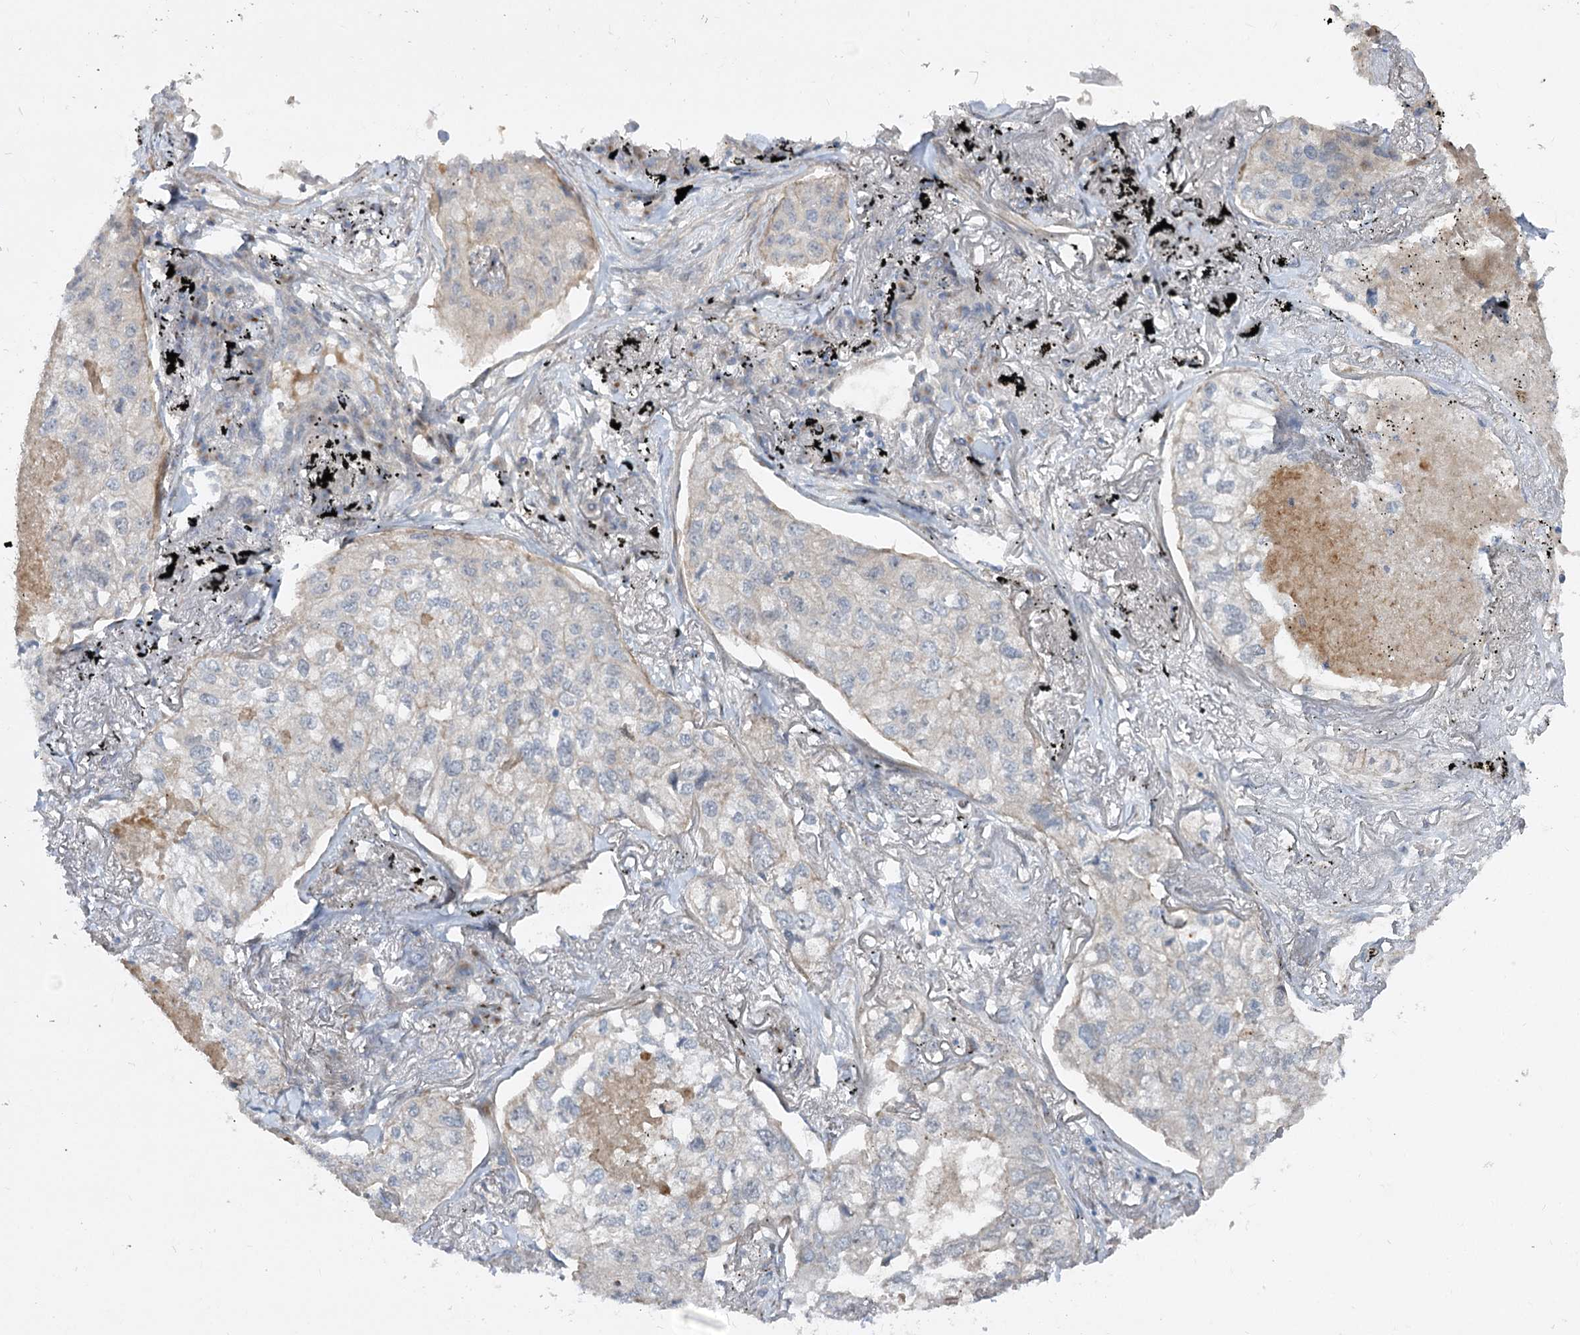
{"staining": {"intensity": "negative", "quantity": "none", "location": "none"}, "tissue": "lung cancer", "cell_type": "Tumor cells", "image_type": "cancer", "snomed": [{"axis": "morphology", "description": "Adenocarcinoma, NOS"}, {"axis": "topography", "description": "Lung"}], "caption": "Immunohistochemical staining of human lung cancer (adenocarcinoma) reveals no significant staining in tumor cells. (DAB (3,3'-diaminobenzidine) immunohistochemistry visualized using brightfield microscopy, high magnification).", "gene": "FGF19", "patient": {"sex": "male", "age": 65}}